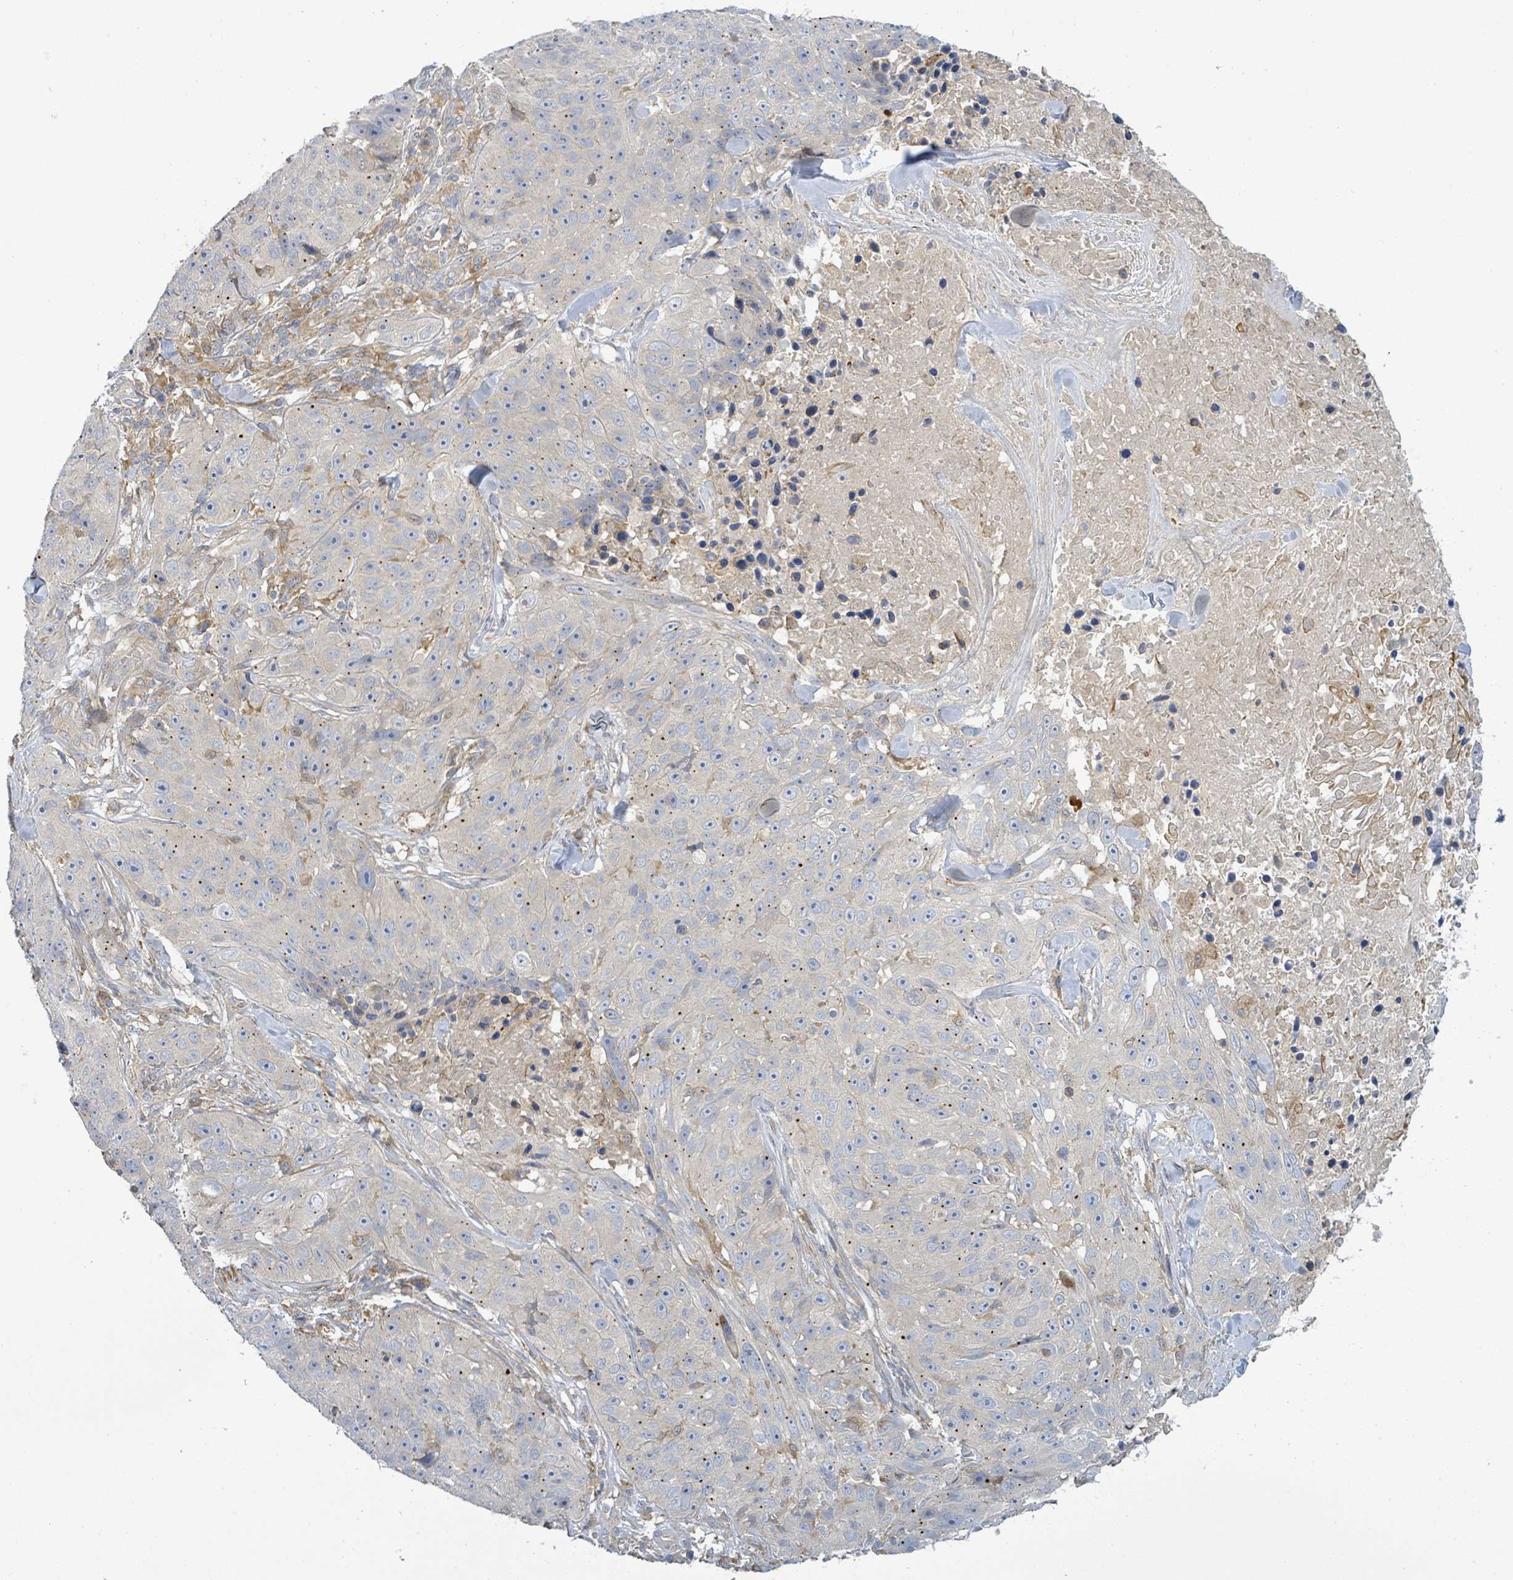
{"staining": {"intensity": "negative", "quantity": "none", "location": "none"}, "tissue": "skin cancer", "cell_type": "Tumor cells", "image_type": "cancer", "snomed": [{"axis": "morphology", "description": "Squamous cell carcinoma, NOS"}, {"axis": "topography", "description": "Skin"}], "caption": "Immunohistochemistry (IHC) micrograph of human squamous cell carcinoma (skin) stained for a protein (brown), which displays no staining in tumor cells.", "gene": "CFAP210", "patient": {"sex": "female", "age": 87}}